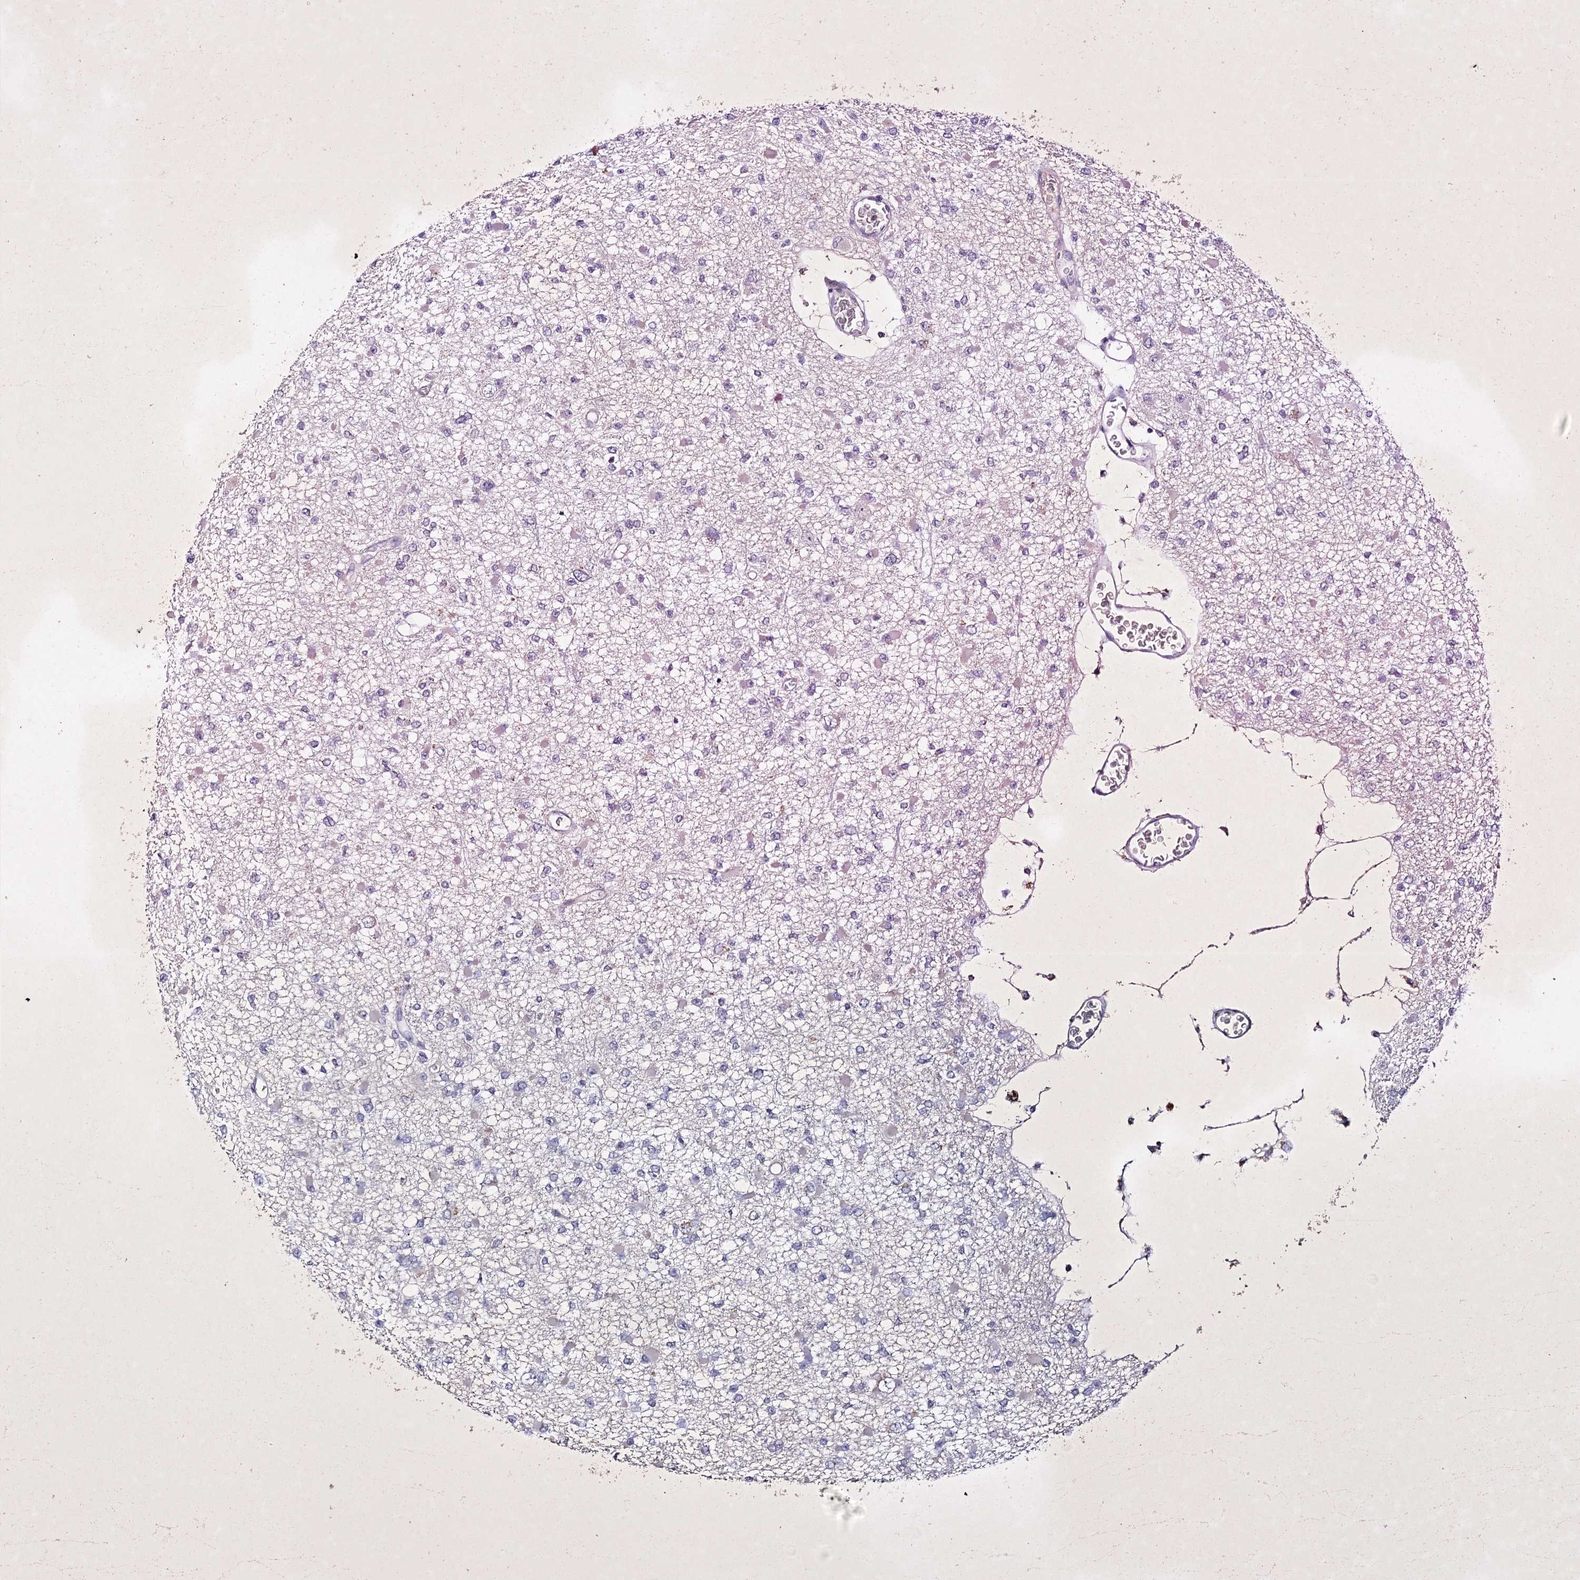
{"staining": {"intensity": "negative", "quantity": "none", "location": "none"}, "tissue": "glioma", "cell_type": "Tumor cells", "image_type": "cancer", "snomed": [{"axis": "morphology", "description": "Glioma, malignant, Low grade"}, {"axis": "topography", "description": "Brain"}], "caption": "Immunohistochemical staining of human malignant glioma (low-grade) demonstrates no significant staining in tumor cells.", "gene": "COX15", "patient": {"sex": "female", "age": 22}}